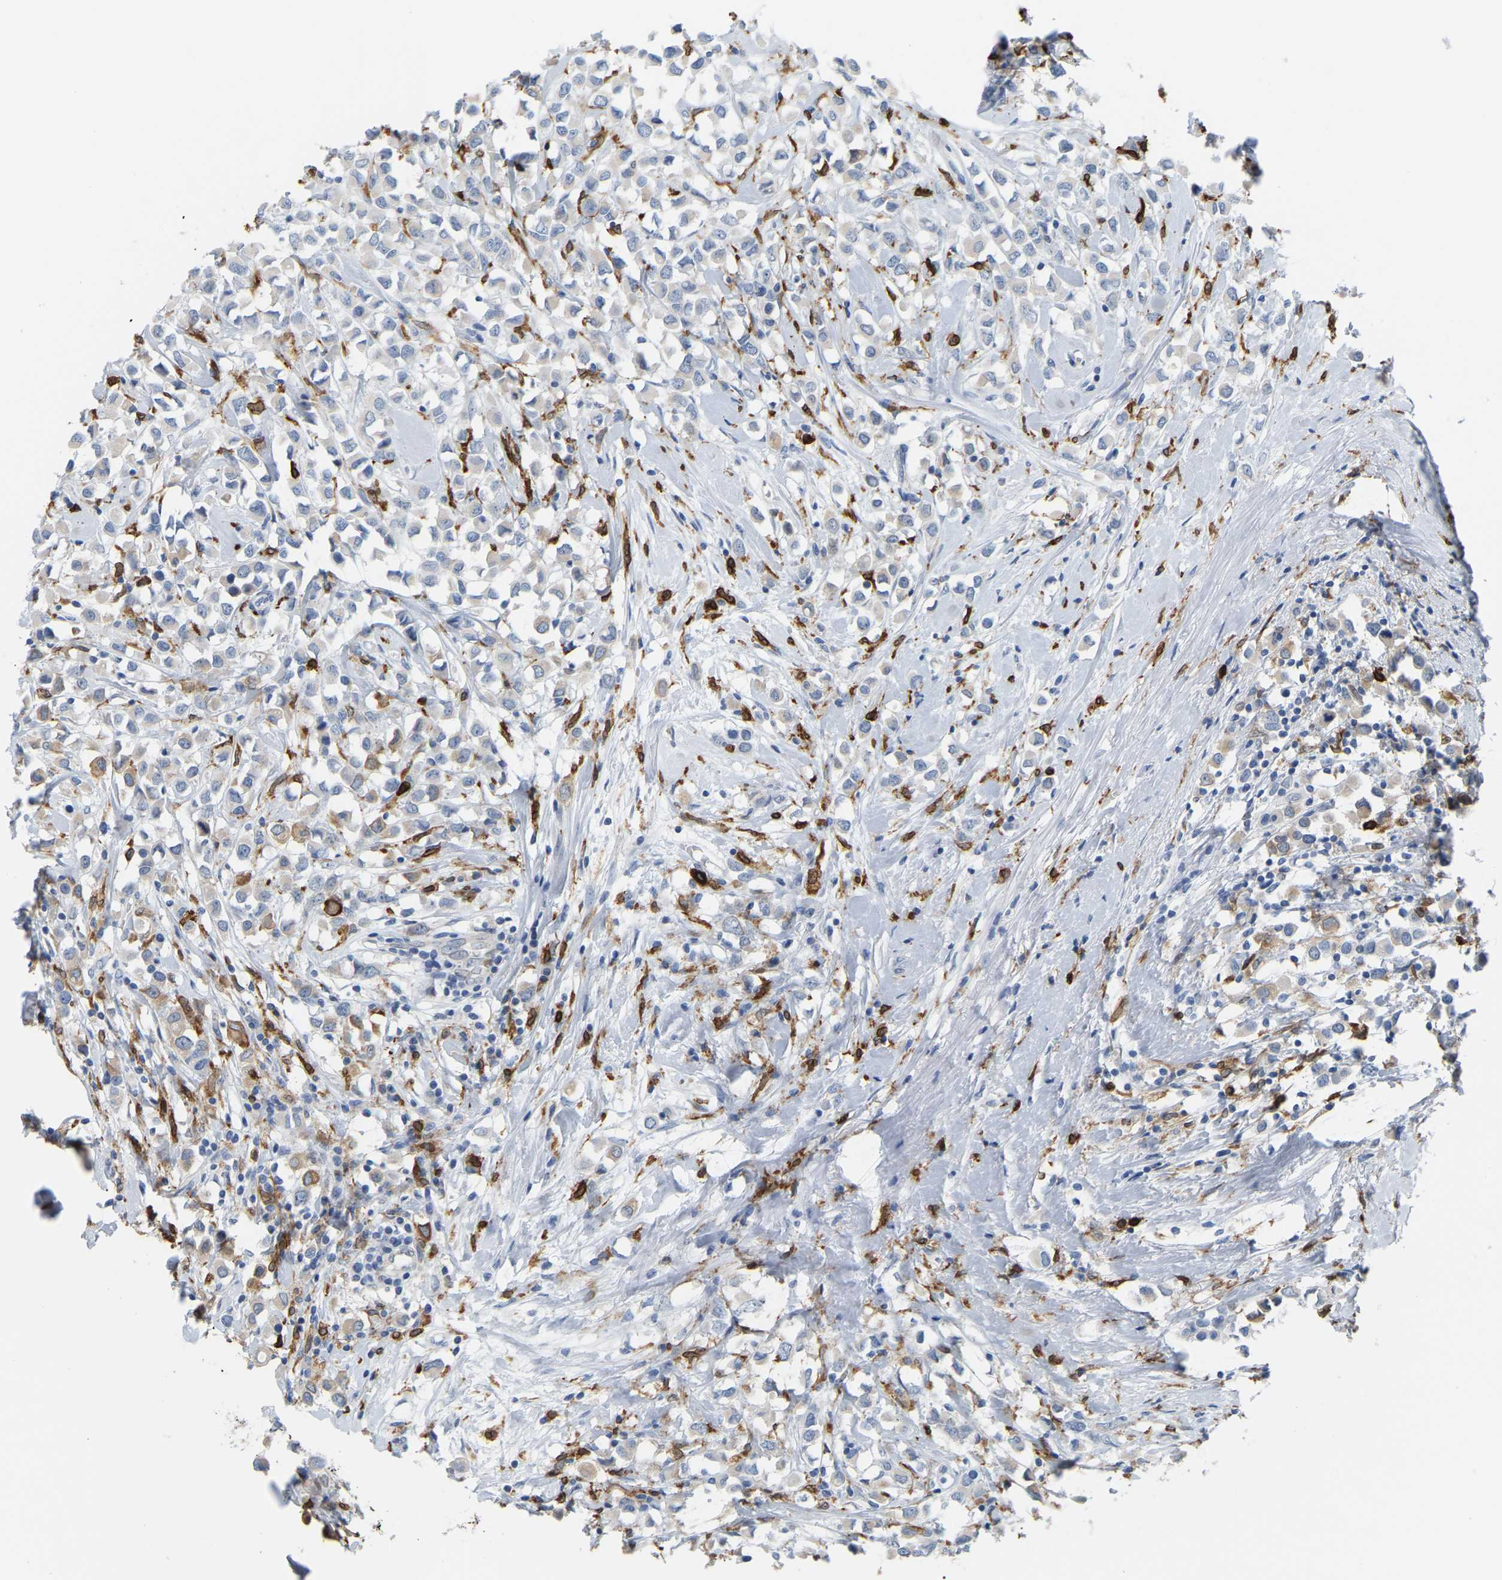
{"staining": {"intensity": "moderate", "quantity": "<25%", "location": "cytoplasmic/membranous"}, "tissue": "breast cancer", "cell_type": "Tumor cells", "image_type": "cancer", "snomed": [{"axis": "morphology", "description": "Duct carcinoma"}, {"axis": "topography", "description": "Breast"}], "caption": "Breast cancer (infiltrating ductal carcinoma) stained for a protein demonstrates moderate cytoplasmic/membranous positivity in tumor cells. (DAB (3,3'-diaminobenzidine) = brown stain, brightfield microscopy at high magnification).", "gene": "PTGS1", "patient": {"sex": "female", "age": 61}}